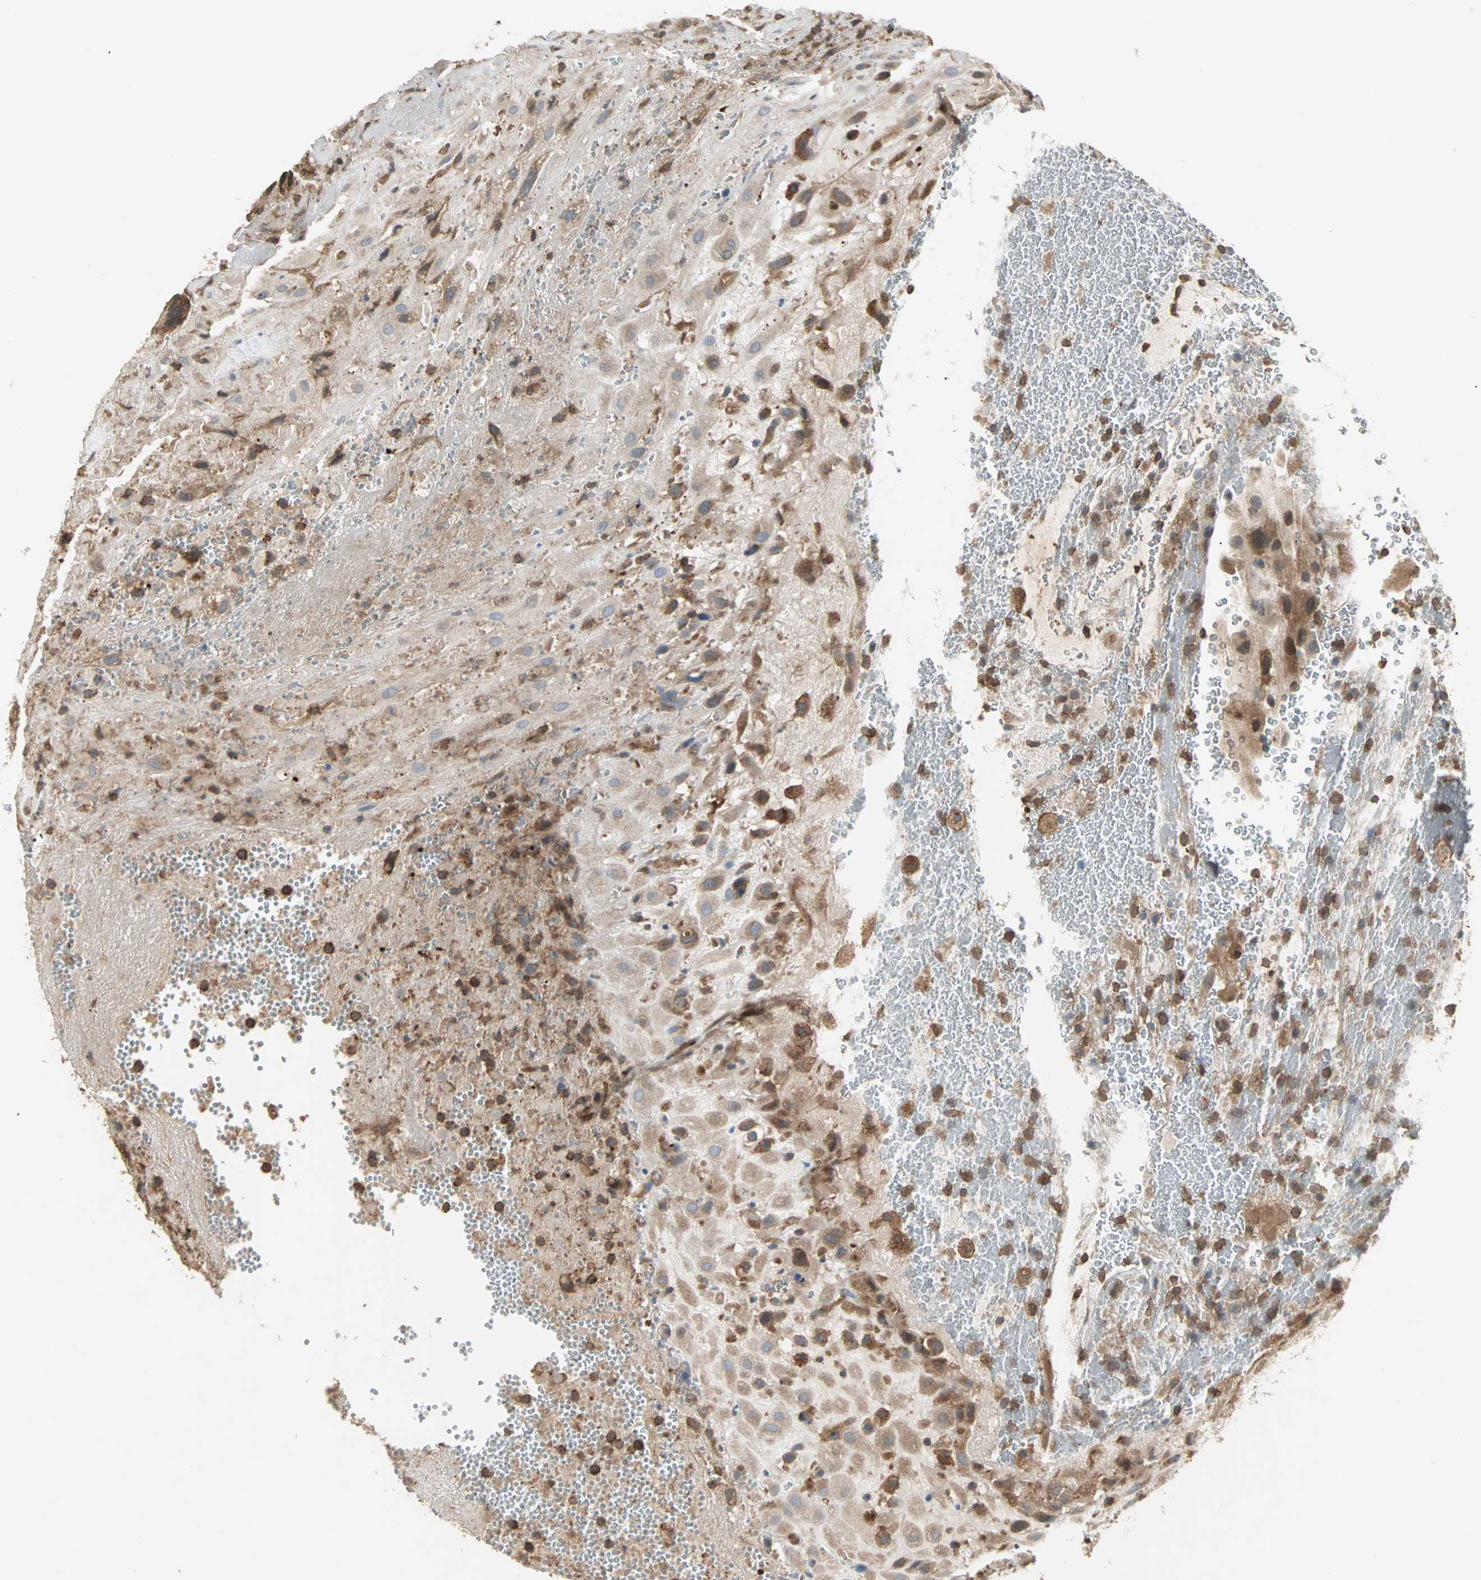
{"staining": {"intensity": "strong", "quantity": ">75%", "location": "cytoplasmic/membranous"}, "tissue": "placenta", "cell_type": "Decidual cells", "image_type": "normal", "snomed": [{"axis": "morphology", "description": "Normal tissue, NOS"}, {"axis": "topography", "description": "Placenta"}], "caption": "About >75% of decidual cells in unremarkable placenta exhibit strong cytoplasmic/membranous protein staining as visualized by brown immunohistochemical staining.", "gene": "GNAI2", "patient": {"sex": "female", "age": 19}}